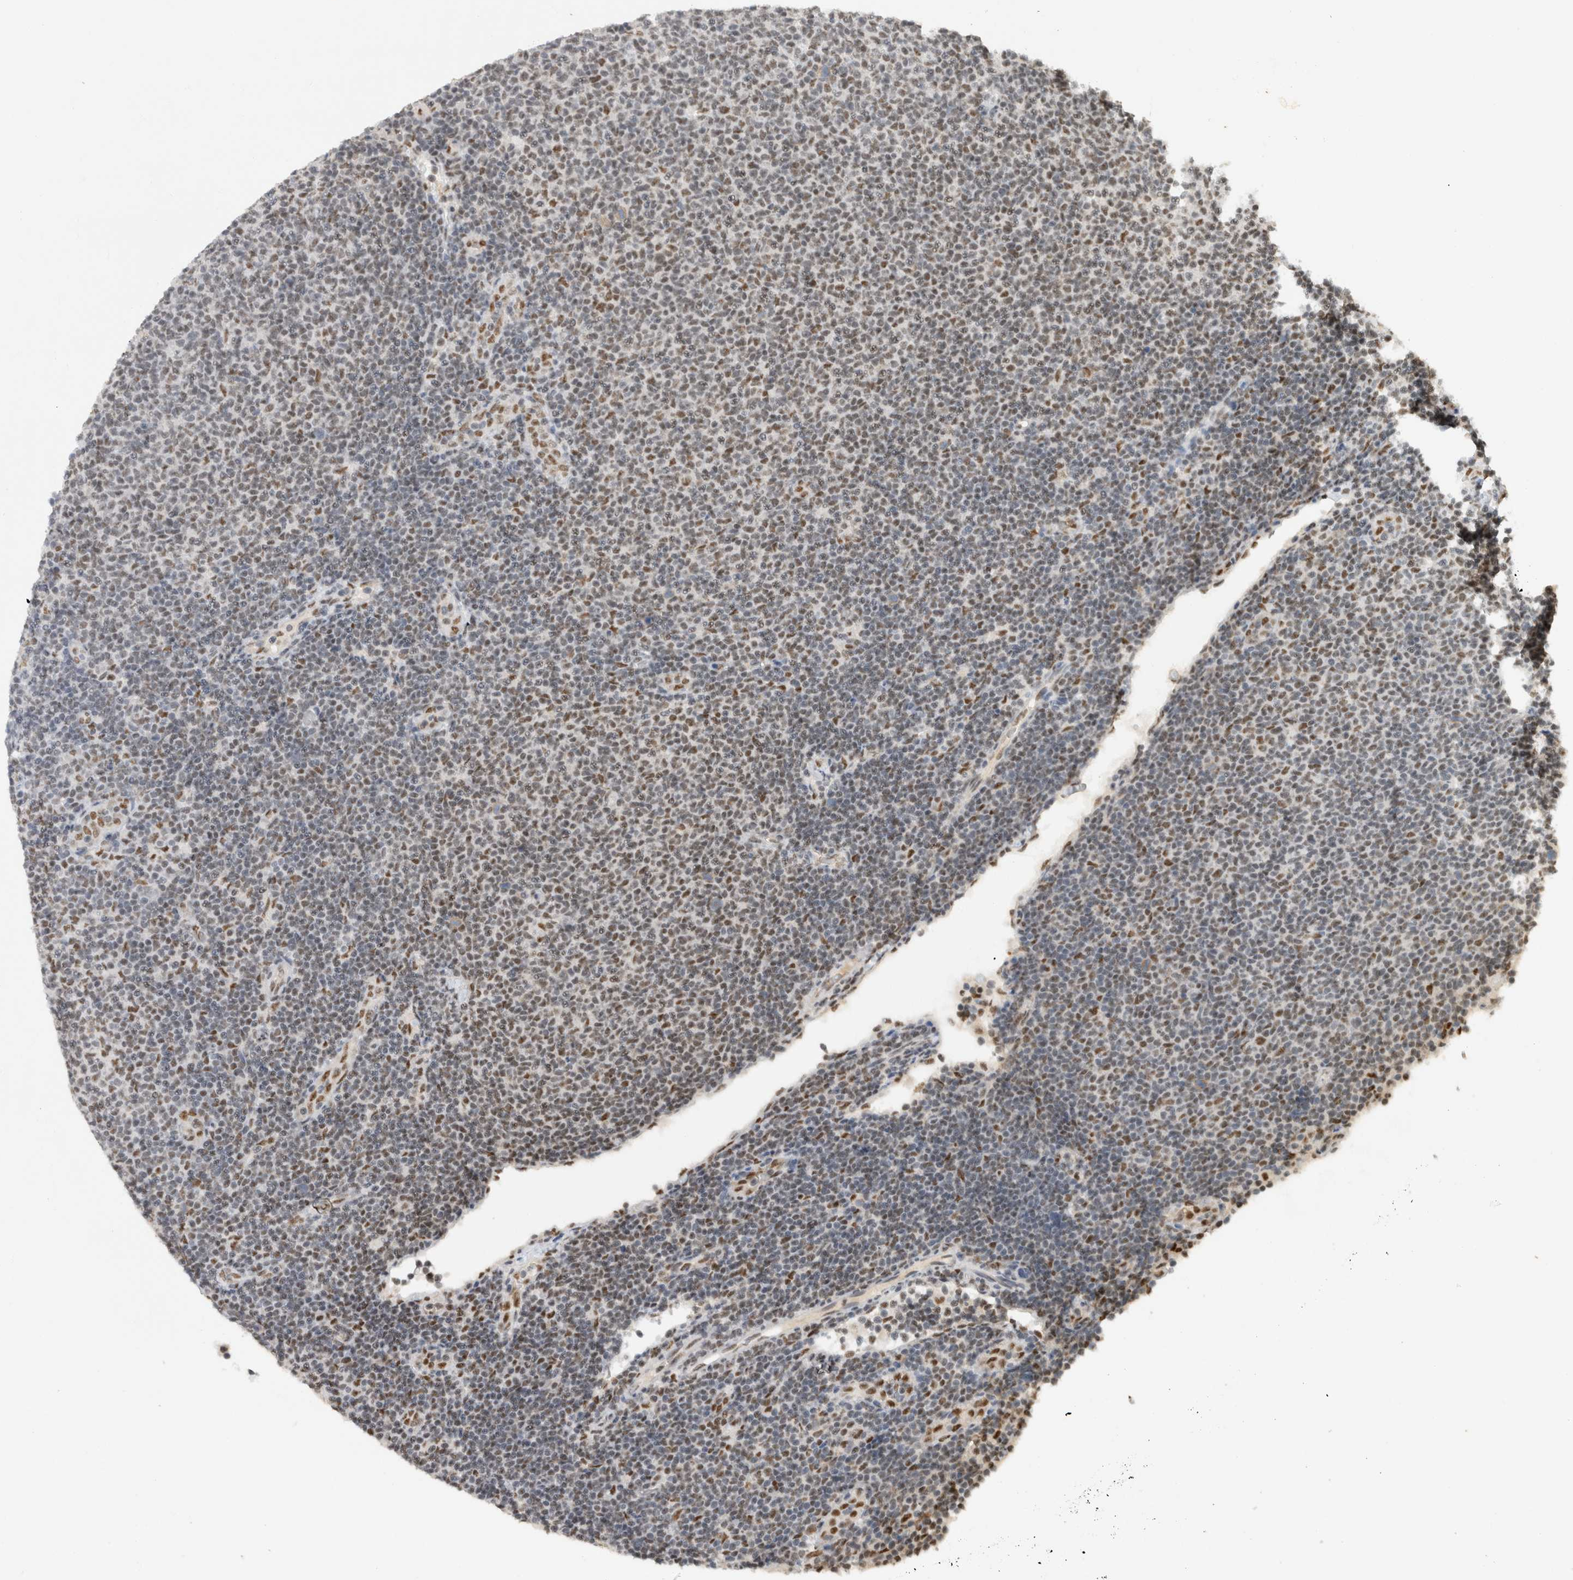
{"staining": {"intensity": "moderate", "quantity": ">75%", "location": "nuclear"}, "tissue": "lymphoma", "cell_type": "Tumor cells", "image_type": "cancer", "snomed": [{"axis": "morphology", "description": "Malignant lymphoma, non-Hodgkin's type, Low grade"}, {"axis": "topography", "description": "Lymph node"}], "caption": "Human lymphoma stained with a protein marker demonstrates moderate staining in tumor cells.", "gene": "DDX42", "patient": {"sex": "male", "age": 66}}